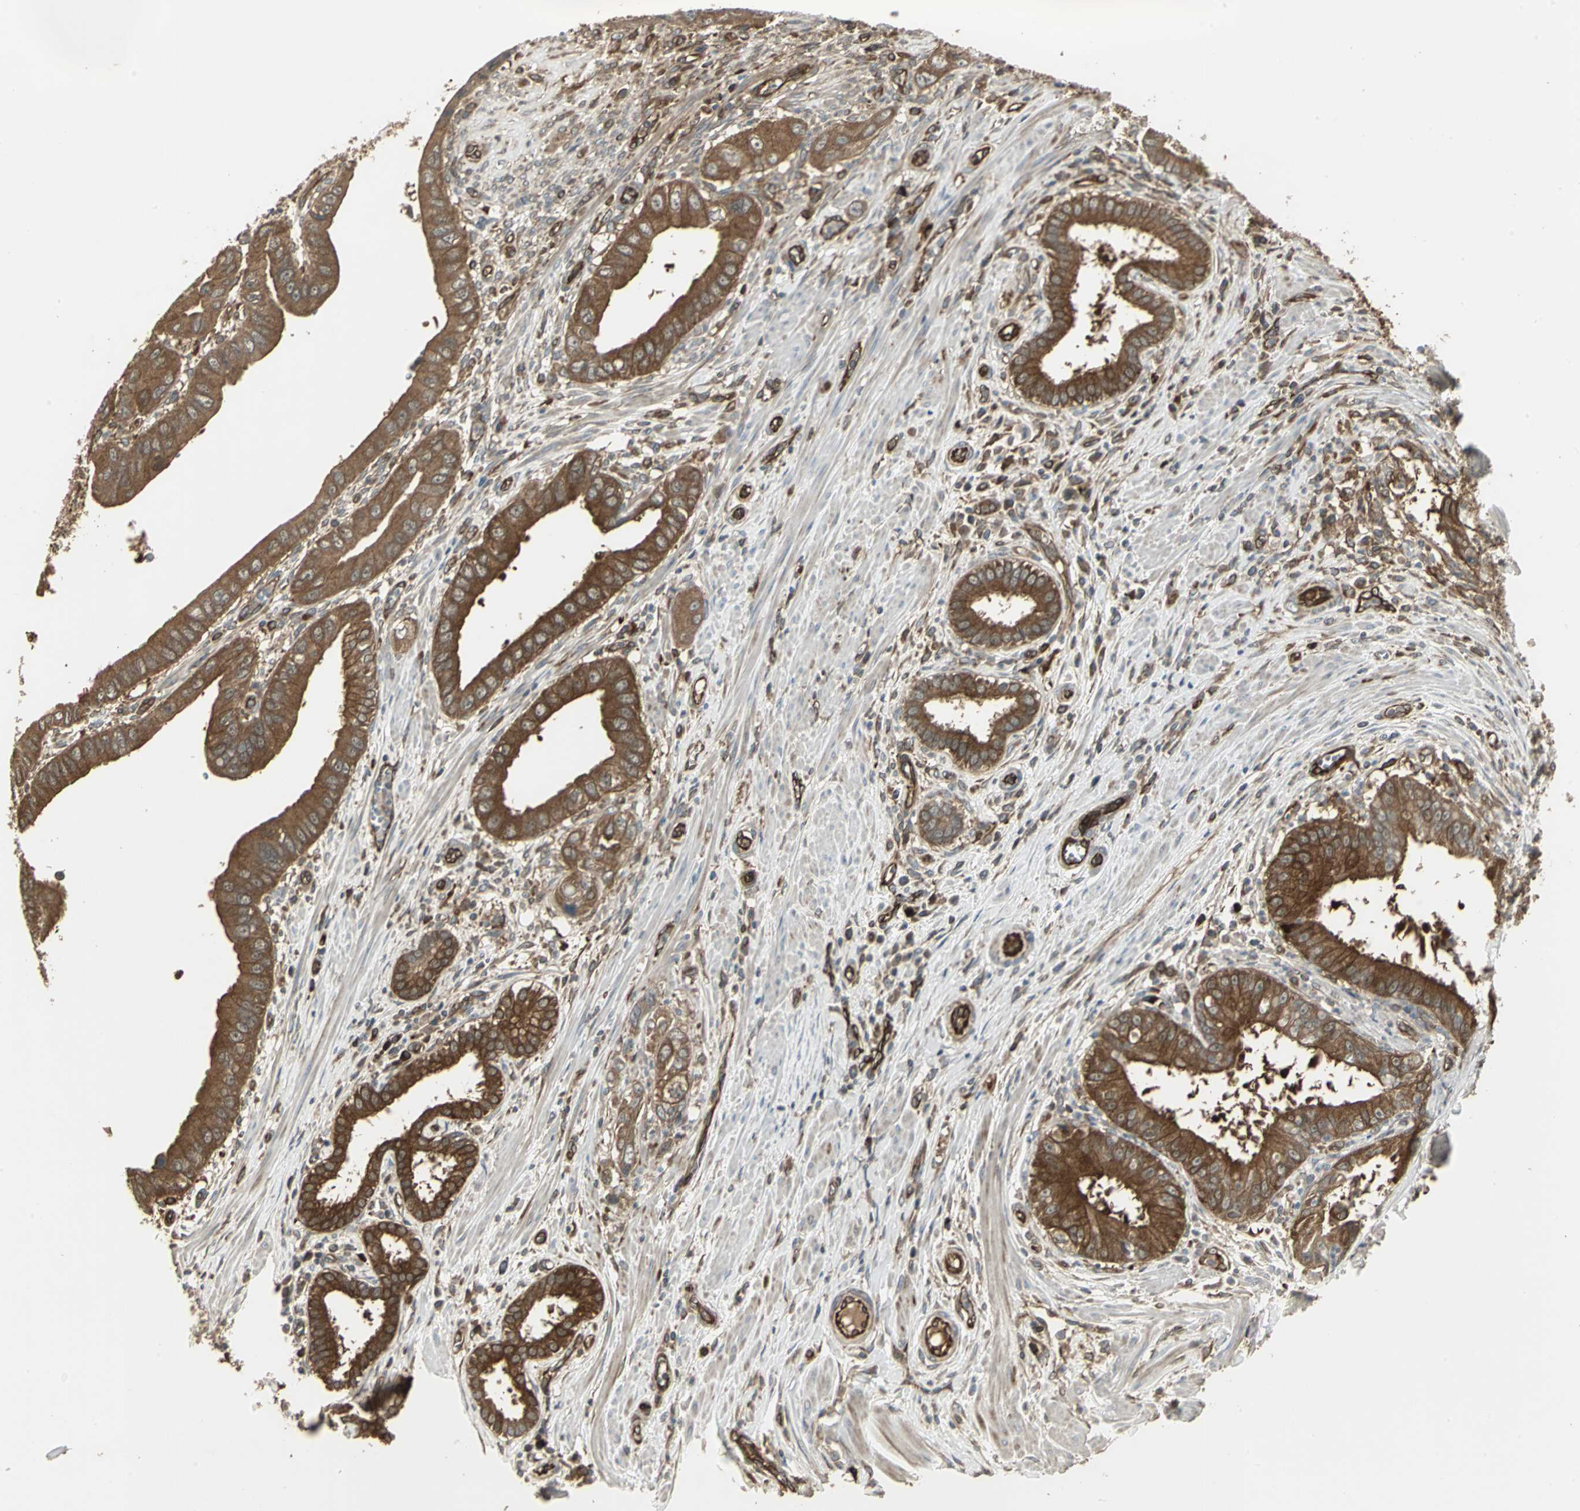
{"staining": {"intensity": "moderate", "quantity": ">75%", "location": "cytoplasmic/membranous"}, "tissue": "pancreatic cancer", "cell_type": "Tumor cells", "image_type": "cancer", "snomed": [{"axis": "morphology", "description": "Normal tissue, NOS"}, {"axis": "topography", "description": "Lymph node"}], "caption": "An immunohistochemistry (IHC) micrograph of tumor tissue is shown. Protein staining in brown shows moderate cytoplasmic/membranous positivity in pancreatic cancer within tumor cells.", "gene": "PRXL2B", "patient": {"sex": "male", "age": 50}}